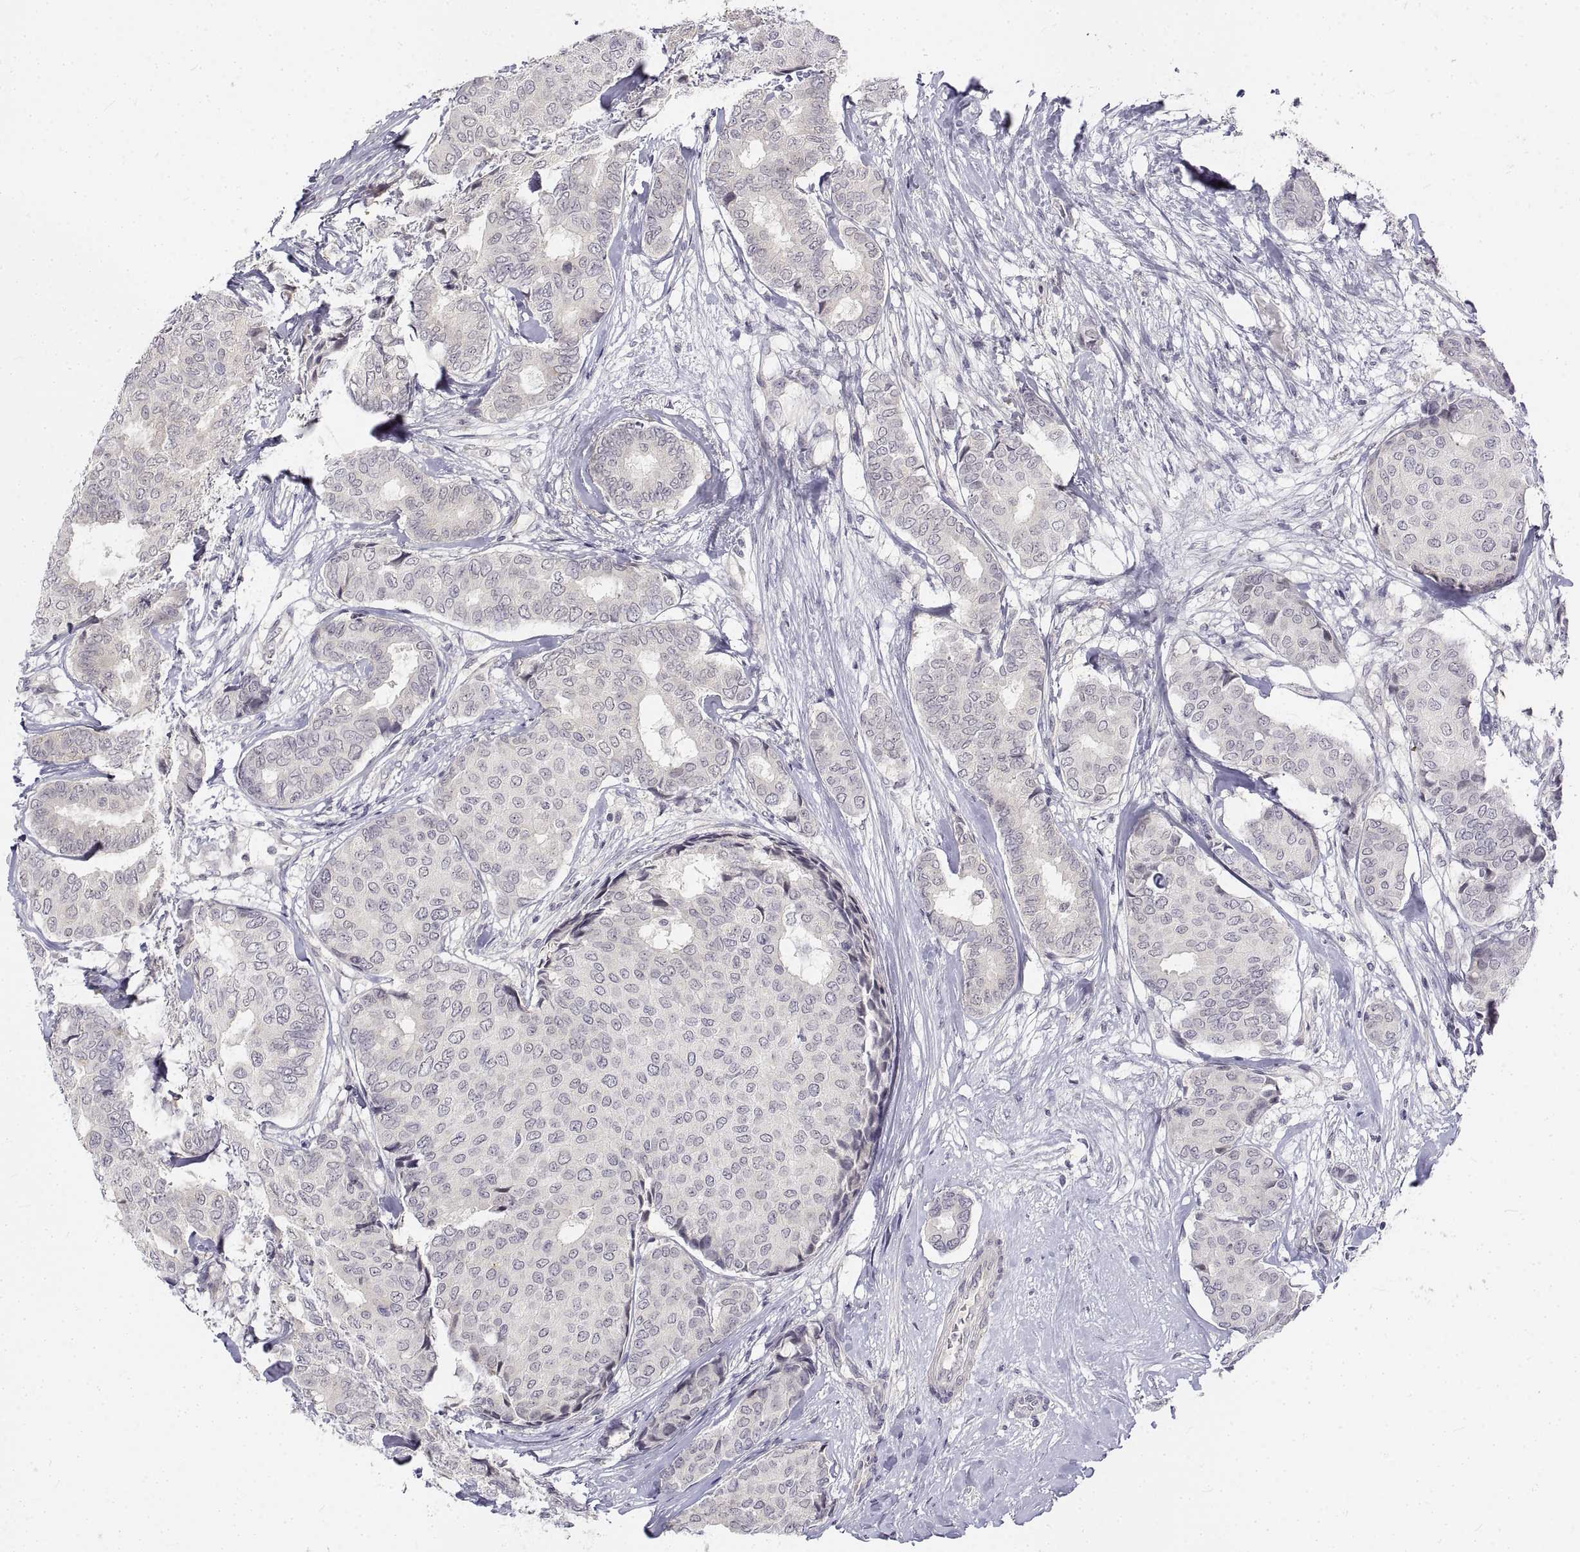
{"staining": {"intensity": "negative", "quantity": "none", "location": "none"}, "tissue": "breast cancer", "cell_type": "Tumor cells", "image_type": "cancer", "snomed": [{"axis": "morphology", "description": "Duct carcinoma"}, {"axis": "topography", "description": "Breast"}], "caption": "High magnification brightfield microscopy of invasive ductal carcinoma (breast) stained with DAB (3,3'-diaminobenzidine) (brown) and counterstained with hematoxylin (blue): tumor cells show no significant staining.", "gene": "ANO2", "patient": {"sex": "female", "age": 75}}